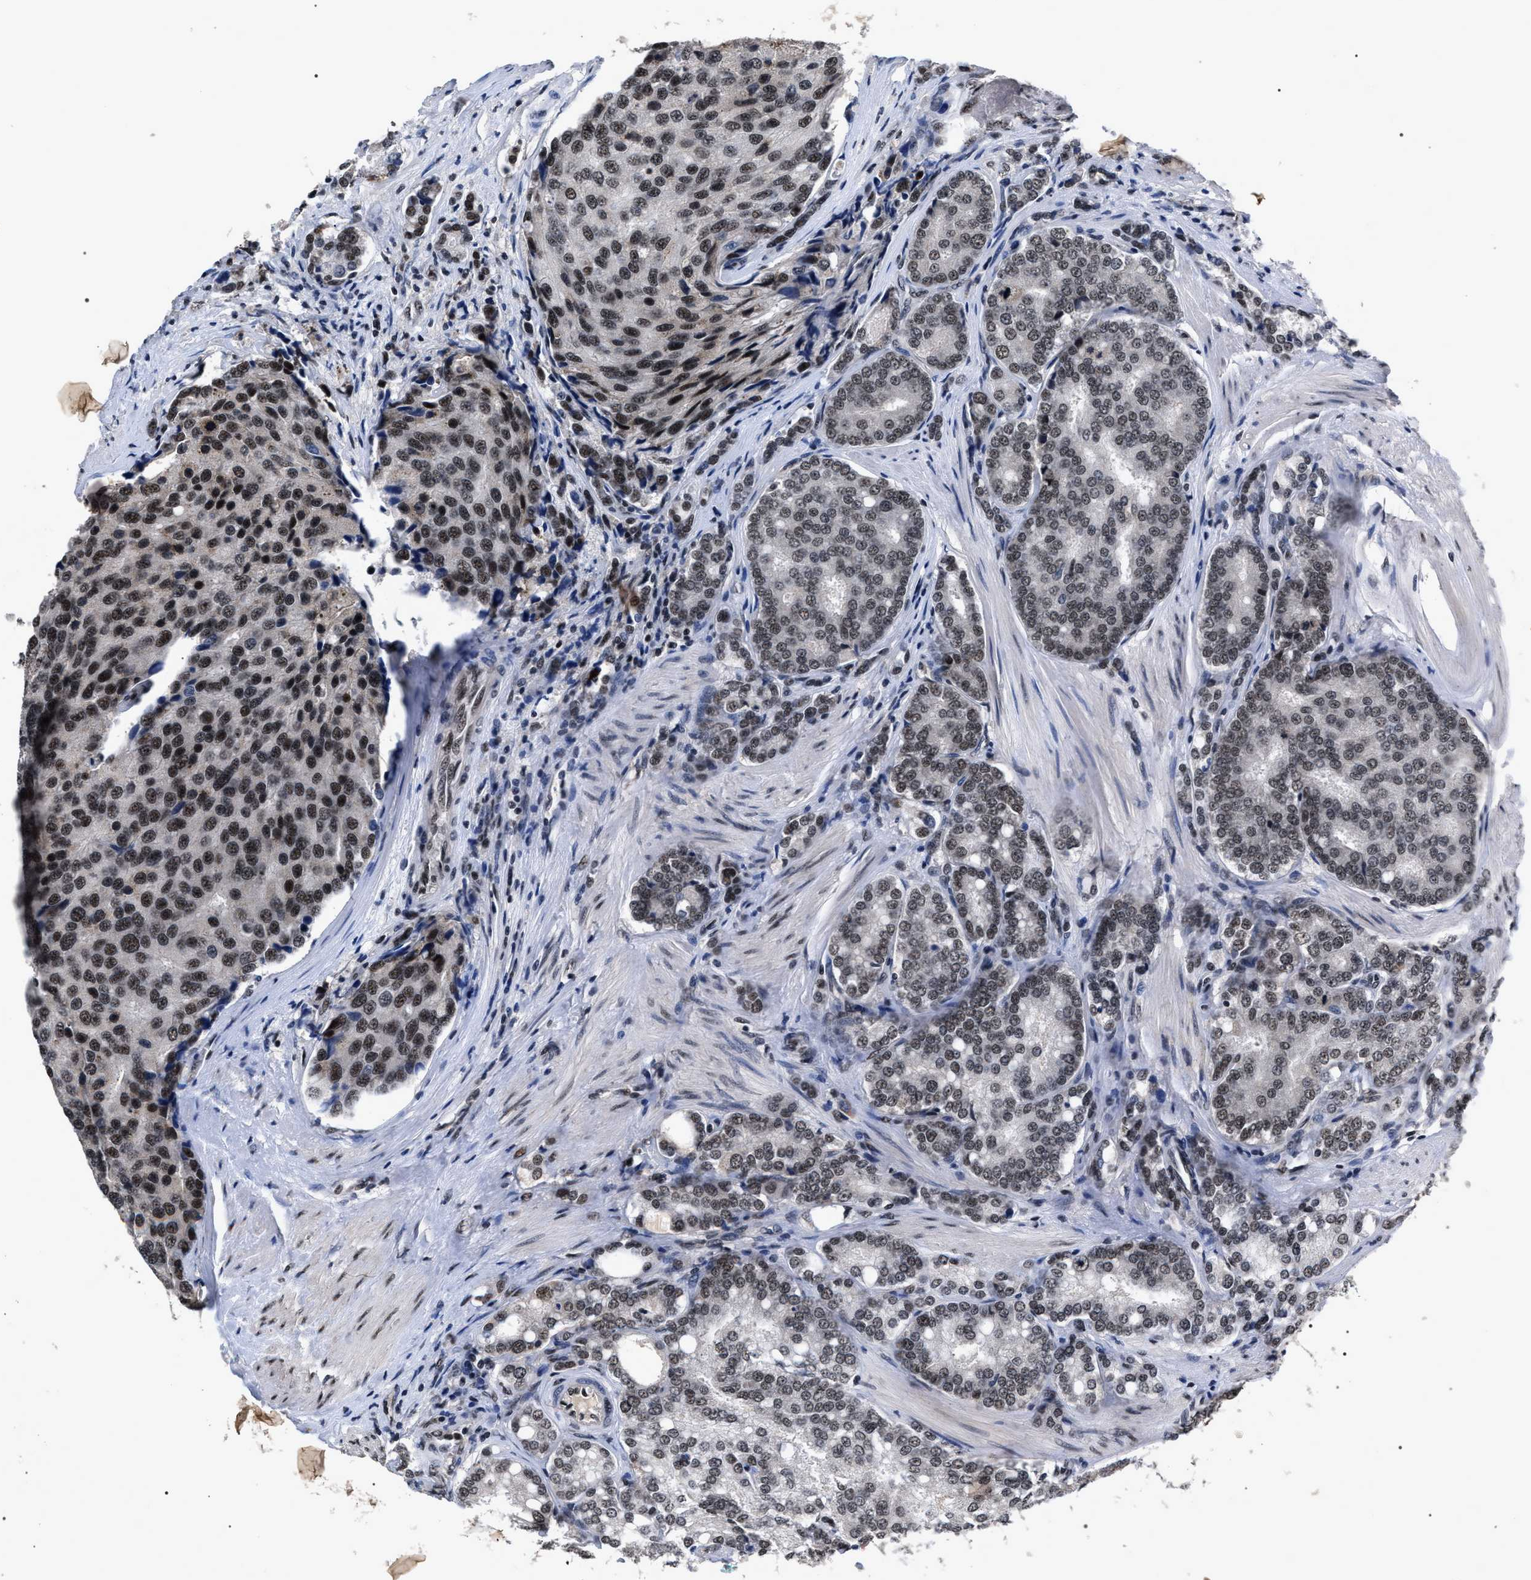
{"staining": {"intensity": "weak", "quantity": ">75%", "location": "nuclear"}, "tissue": "prostate cancer", "cell_type": "Tumor cells", "image_type": "cancer", "snomed": [{"axis": "morphology", "description": "Adenocarcinoma, High grade"}, {"axis": "topography", "description": "Prostate"}], "caption": "Weak nuclear protein positivity is identified in about >75% of tumor cells in prostate cancer (adenocarcinoma (high-grade)).", "gene": "RRP1B", "patient": {"sex": "male", "age": 50}}